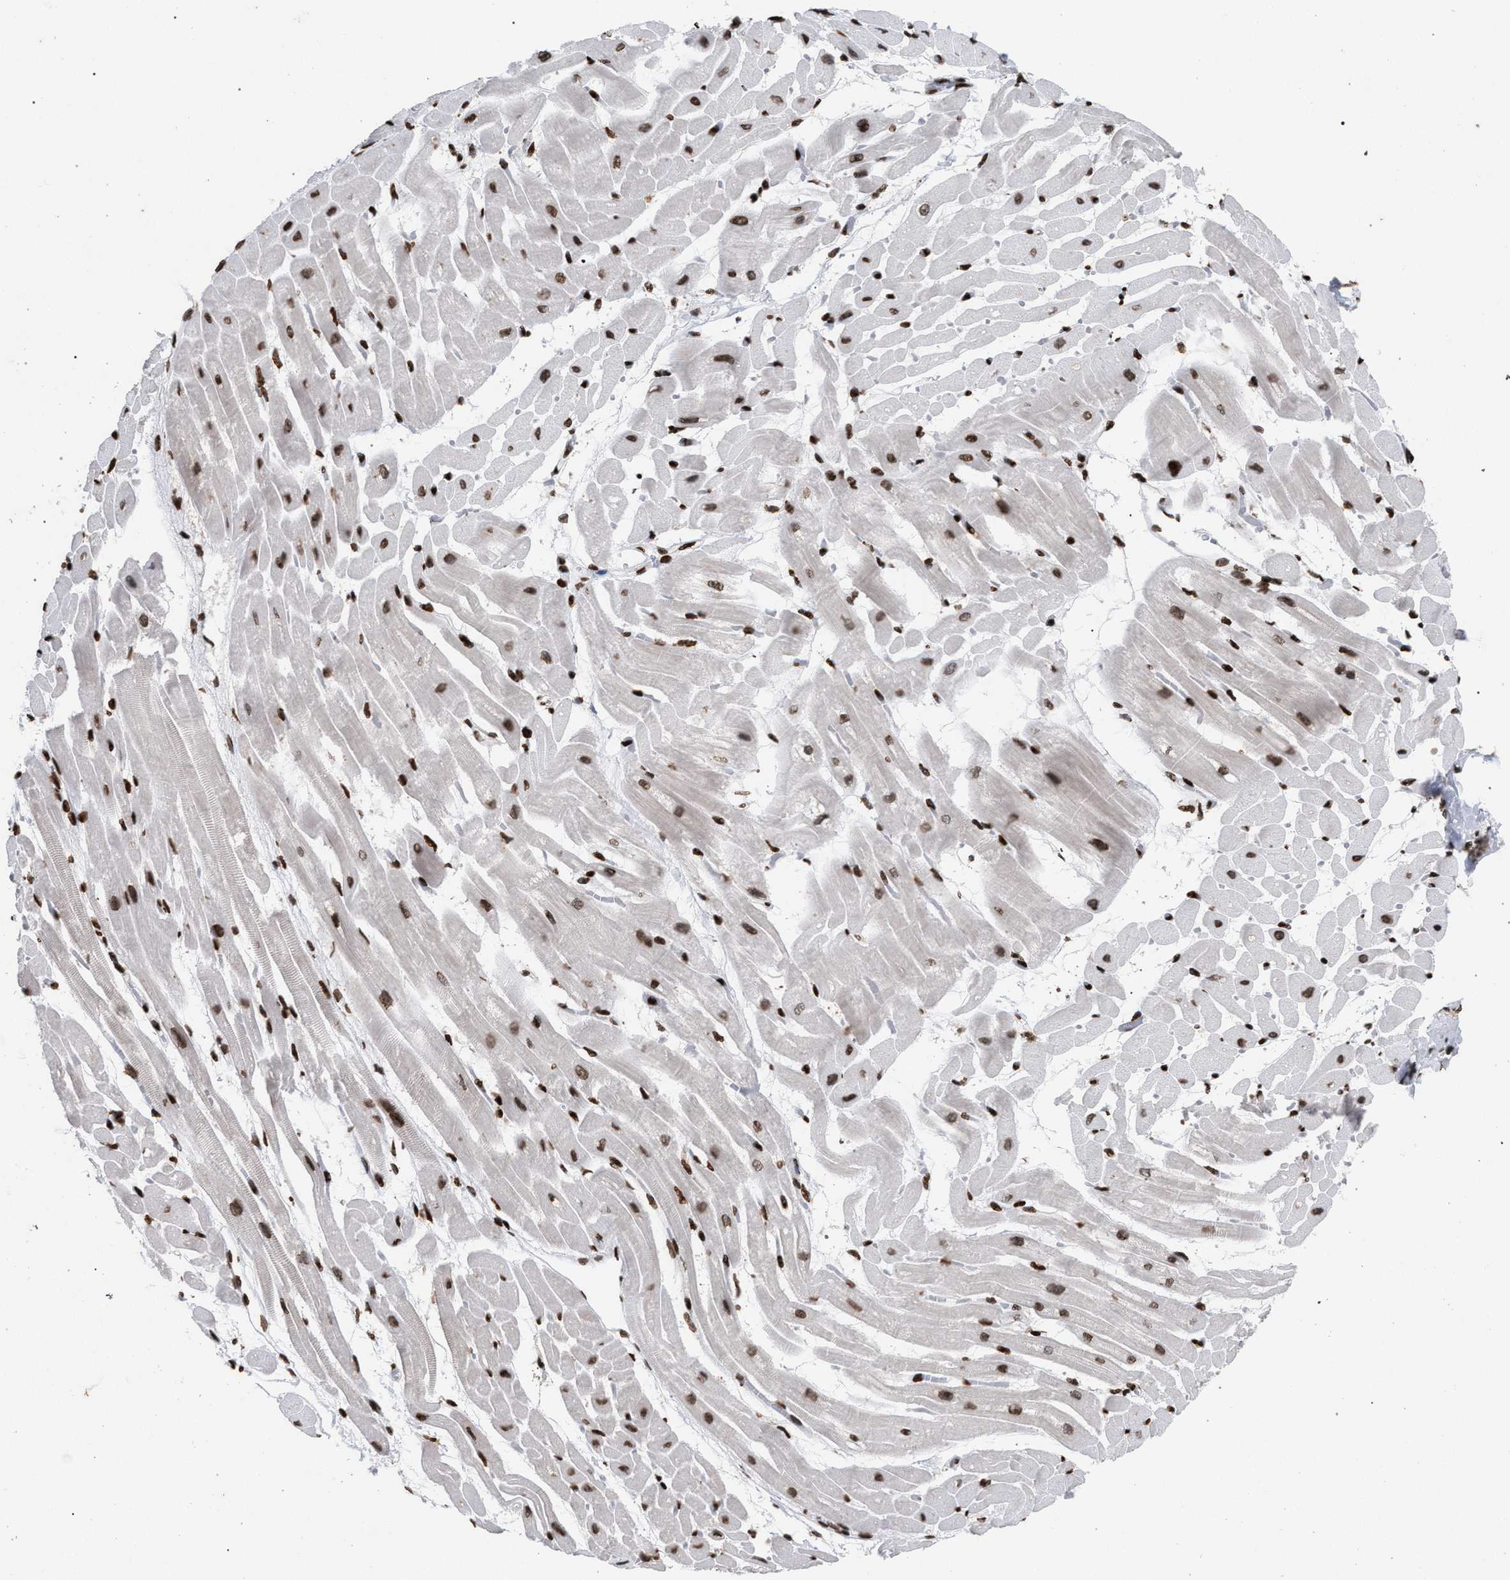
{"staining": {"intensity": "strong", "quantity": ">75%", "location": "nuclear"}, "tissue": "heart muscle", "cell_type": "Cardiomyocytes", "image_type": "normal", "snomed": [{"axis": "morphology", "description": "Normal tissue, NOS"}, {"axis": "topography", "description": "Heart"}], "caption": "Unremarkable heart muscle demonstrates strong nuclear expression in about >75% of cardiomyocytes.", "gene": "FOXD3", "patient": {"sex": "male", "age": 45}}